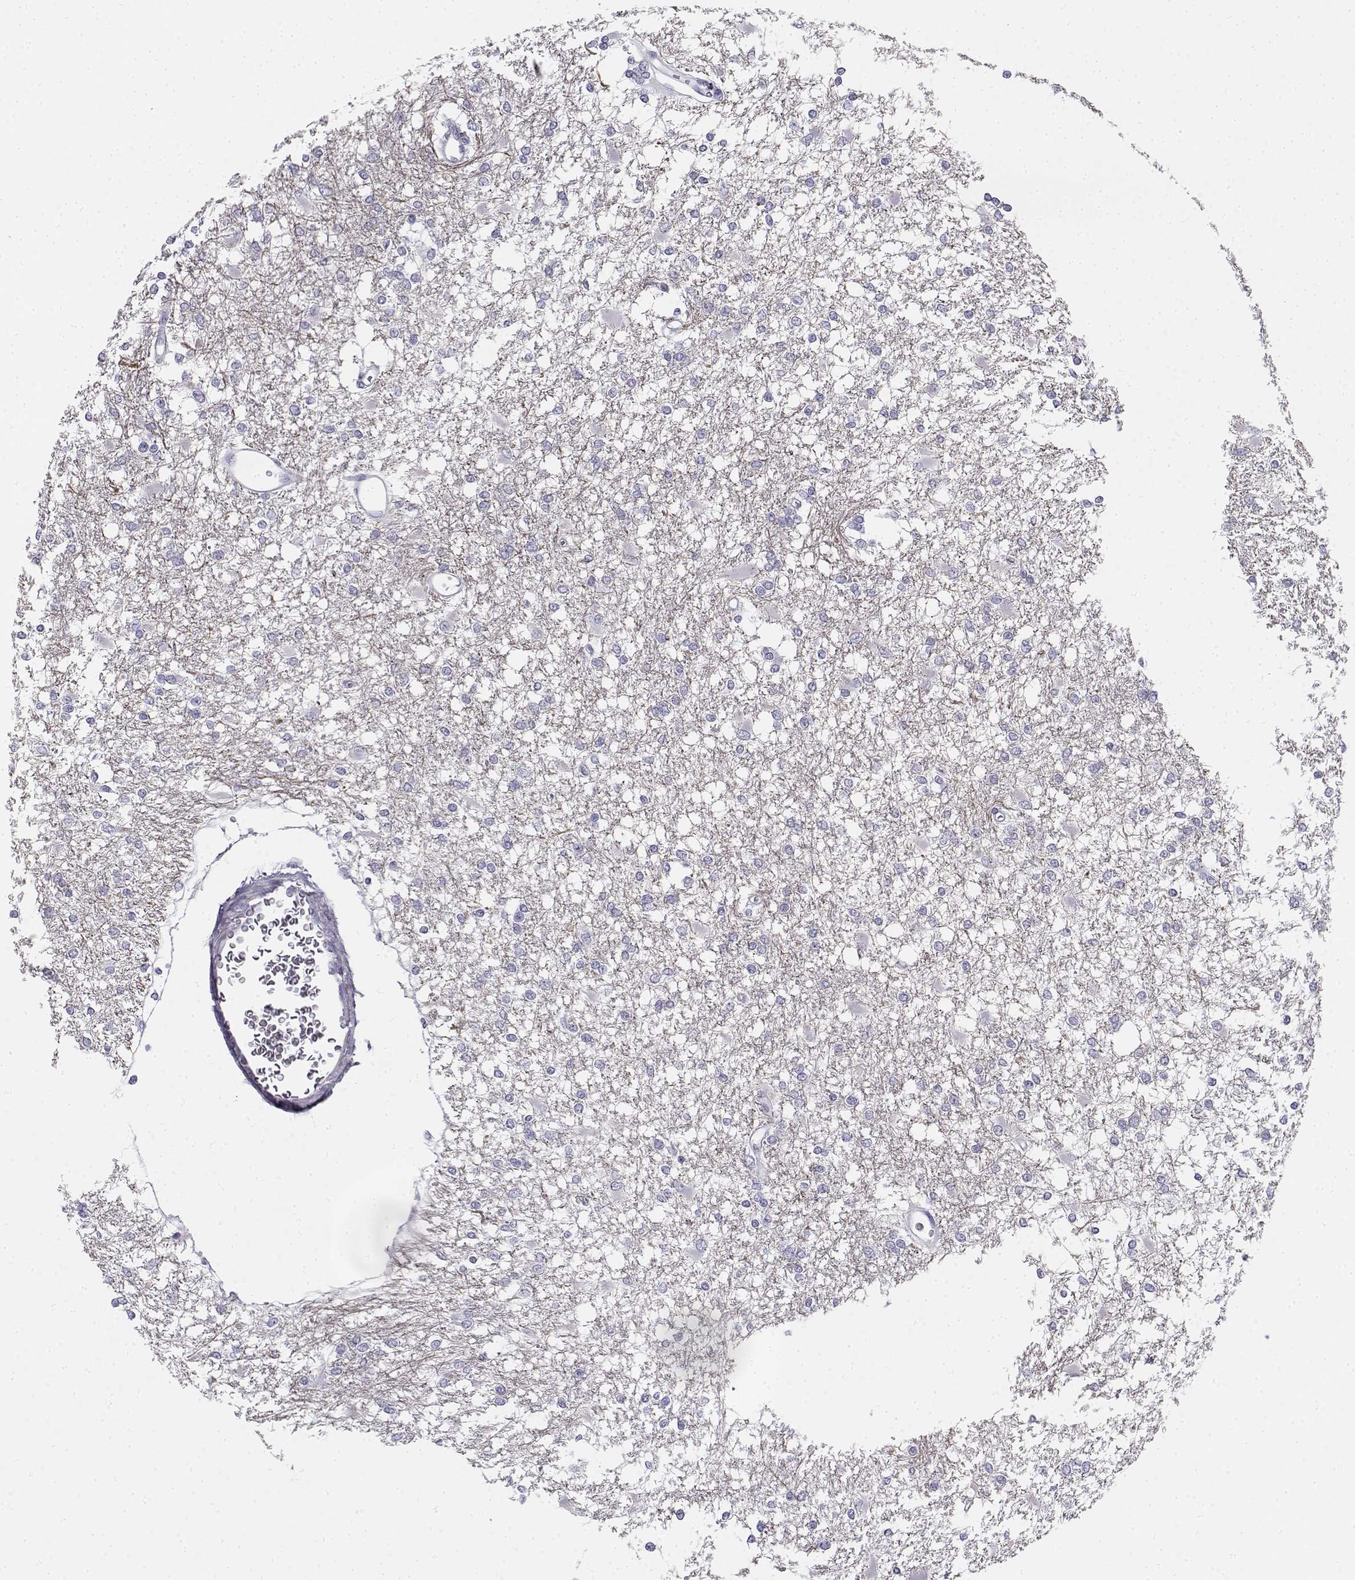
{"staining": {"intensity": "negative", "quantity": "none", "location": "none"}, "tissue": "glioma", "cell_type": "Tumor cells", "image_type": "cancer", "snomed": [{"axis": "morphology", "description": "Glioma, malignant, High grade"}, {"axis": "topography", "description": "Cerebral cortex"}], "caption": "IHC photomicrograph of neoplastic tissue: human glioma stained with DAB displays no significant protein positivity in tumor cells.", "gene": "CREB3L3", "patient": {"sex": "male", "age": 79}}